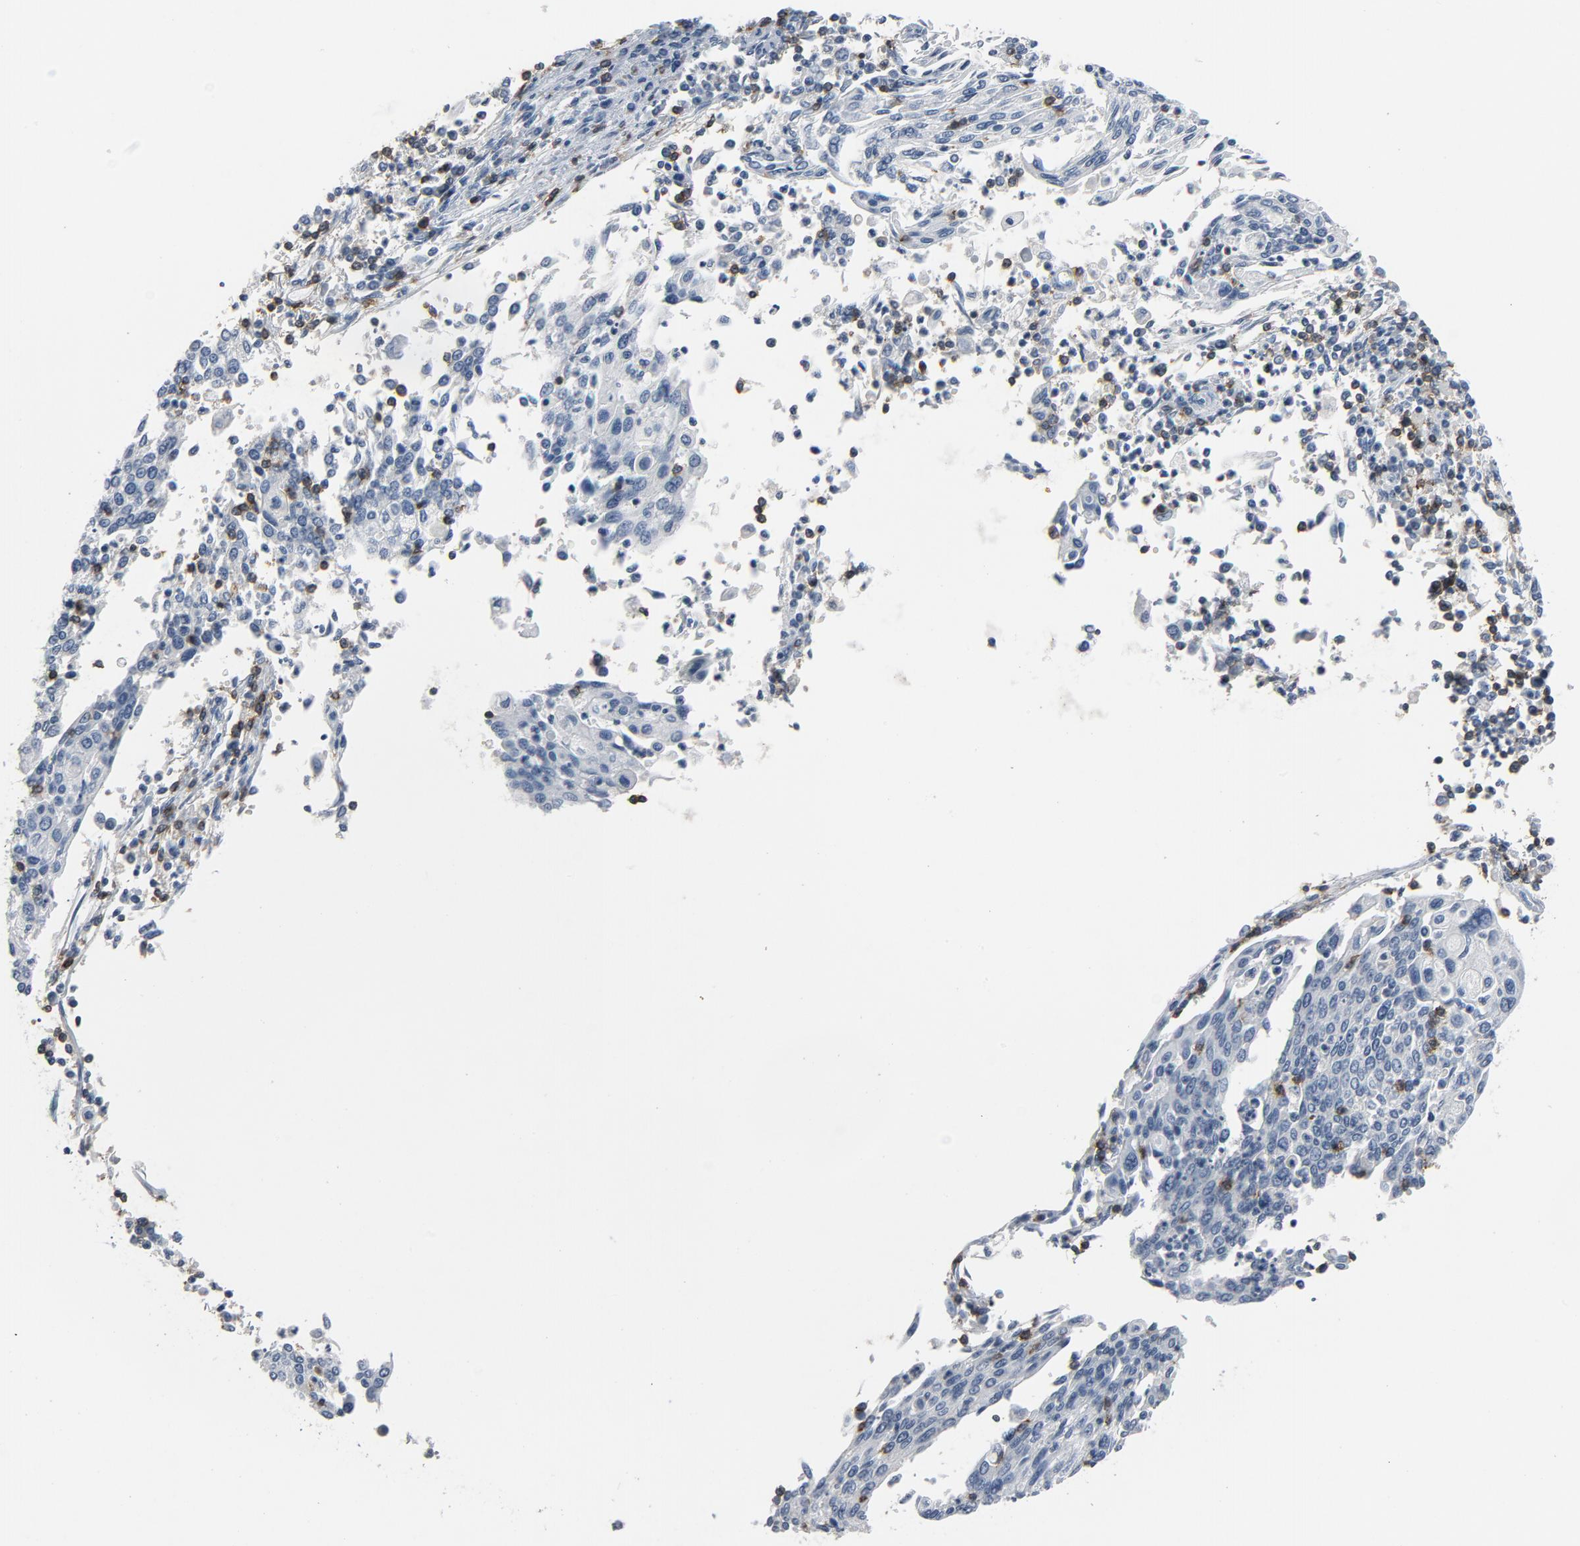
{"staining": {"intensity": "negative", "quantity": "none", "location": "none"}, "tissue": "cervical cancer", "cell_type": "Tumor cells", "image_type": "cancer", "snomed": [{"axis": "morphology", "description": "Squamous cell carcinoma, NOS"}, {"axis": "topography", "description": "Cervix"}], "caption": "The IHC micrograph has no significant staining in tumor cells of cervical squamous cell carcinoma tissue.", "gene": "LCK", "patient": {"sex": "female", "age": 40}}